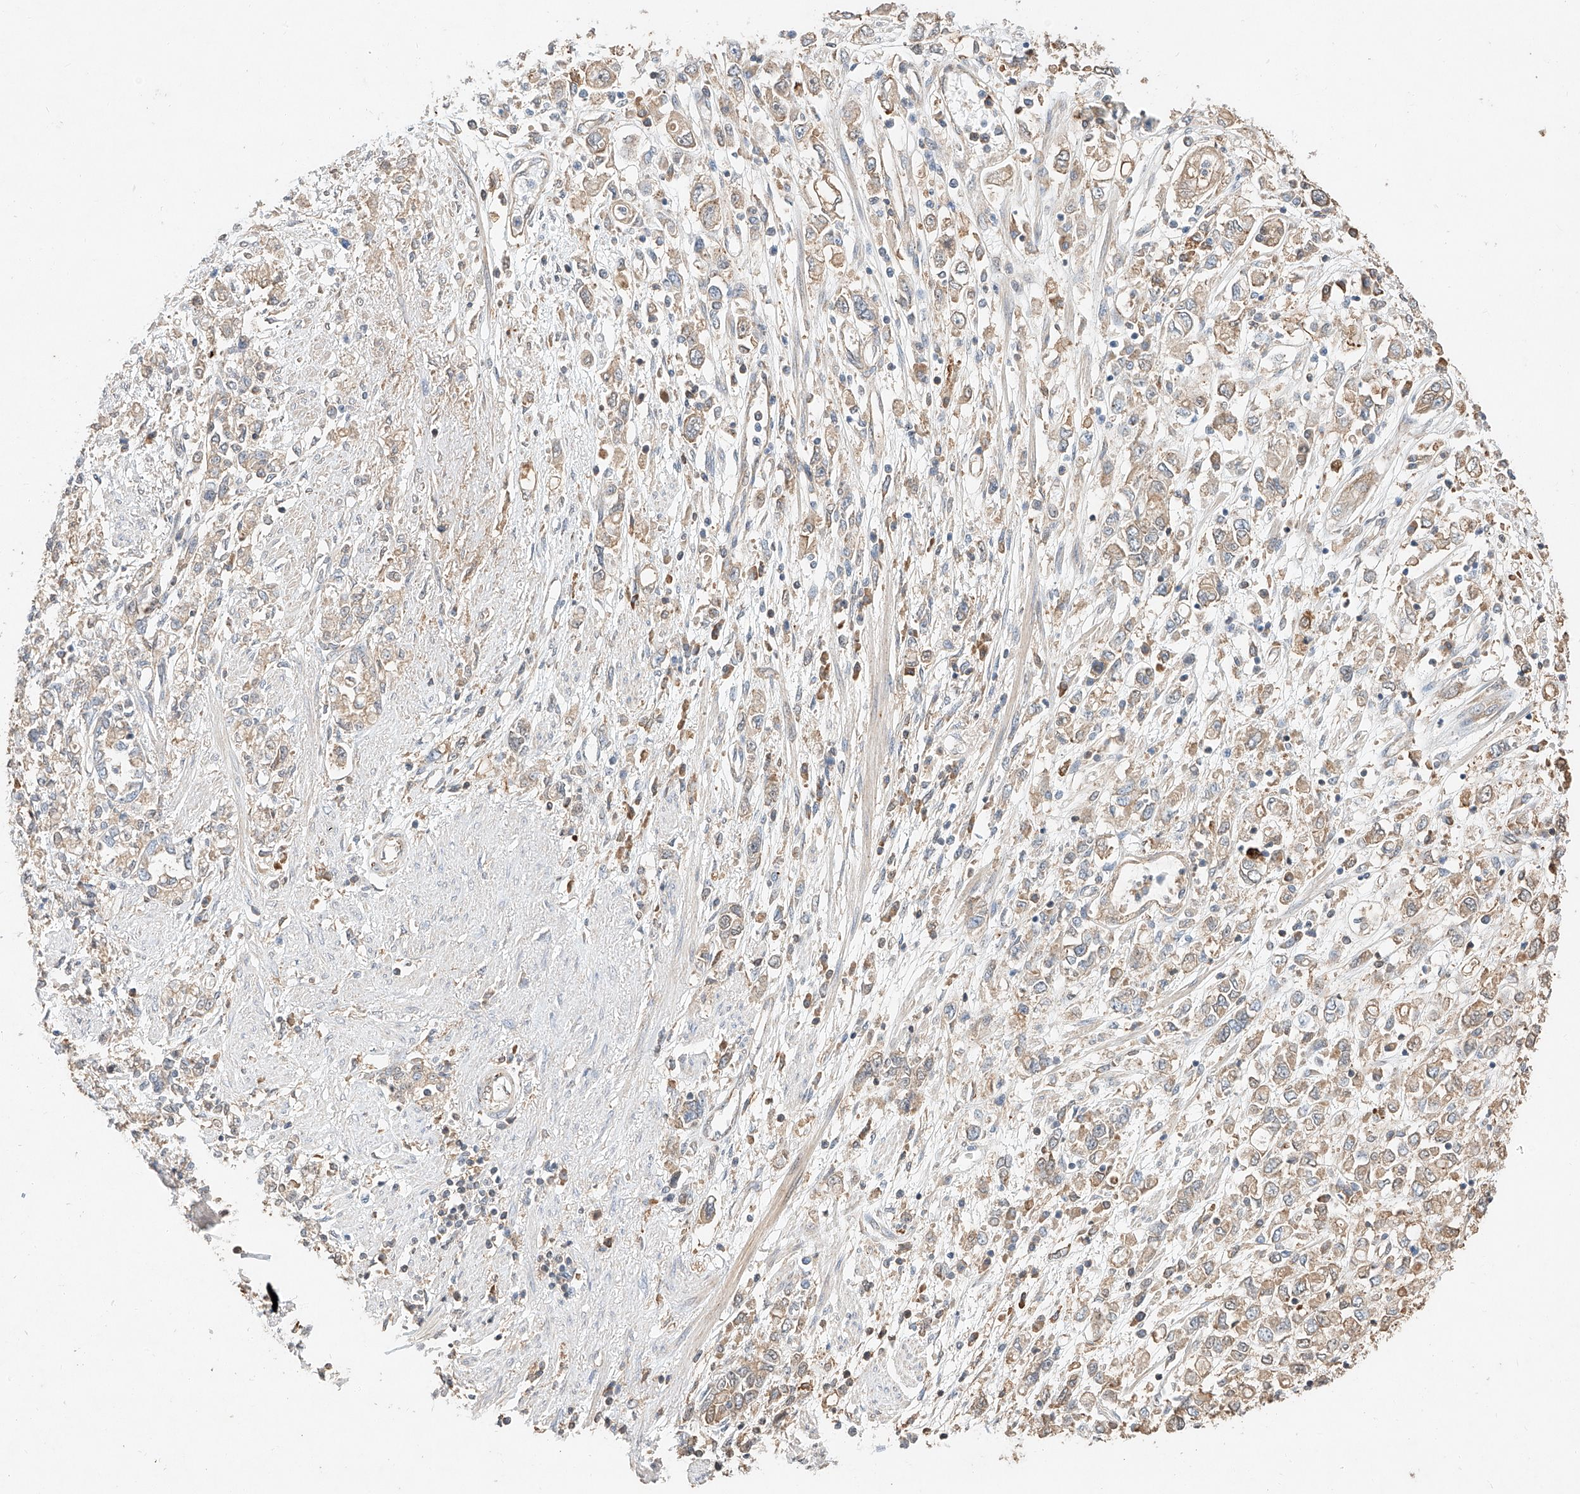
{"staining": {"intensity": "weak", "quantity": "<25%", "location": "cytoplasmic/membranous"}, "tissue": "stomach cancer", "cell_type": "Tumor cells", "image_type": "cancer", "snomed": [{"axis": "morphology", "description": "Adenocarcinoma, NOS"}, {"axis": "topography", "description": "Stomach"}], "caption": "There is no significant positivity in tumor cells of stomach cancer (adenocarcinoma).", "gene": "SUSD6", "patient": {"sex": "female", "age": 76}}